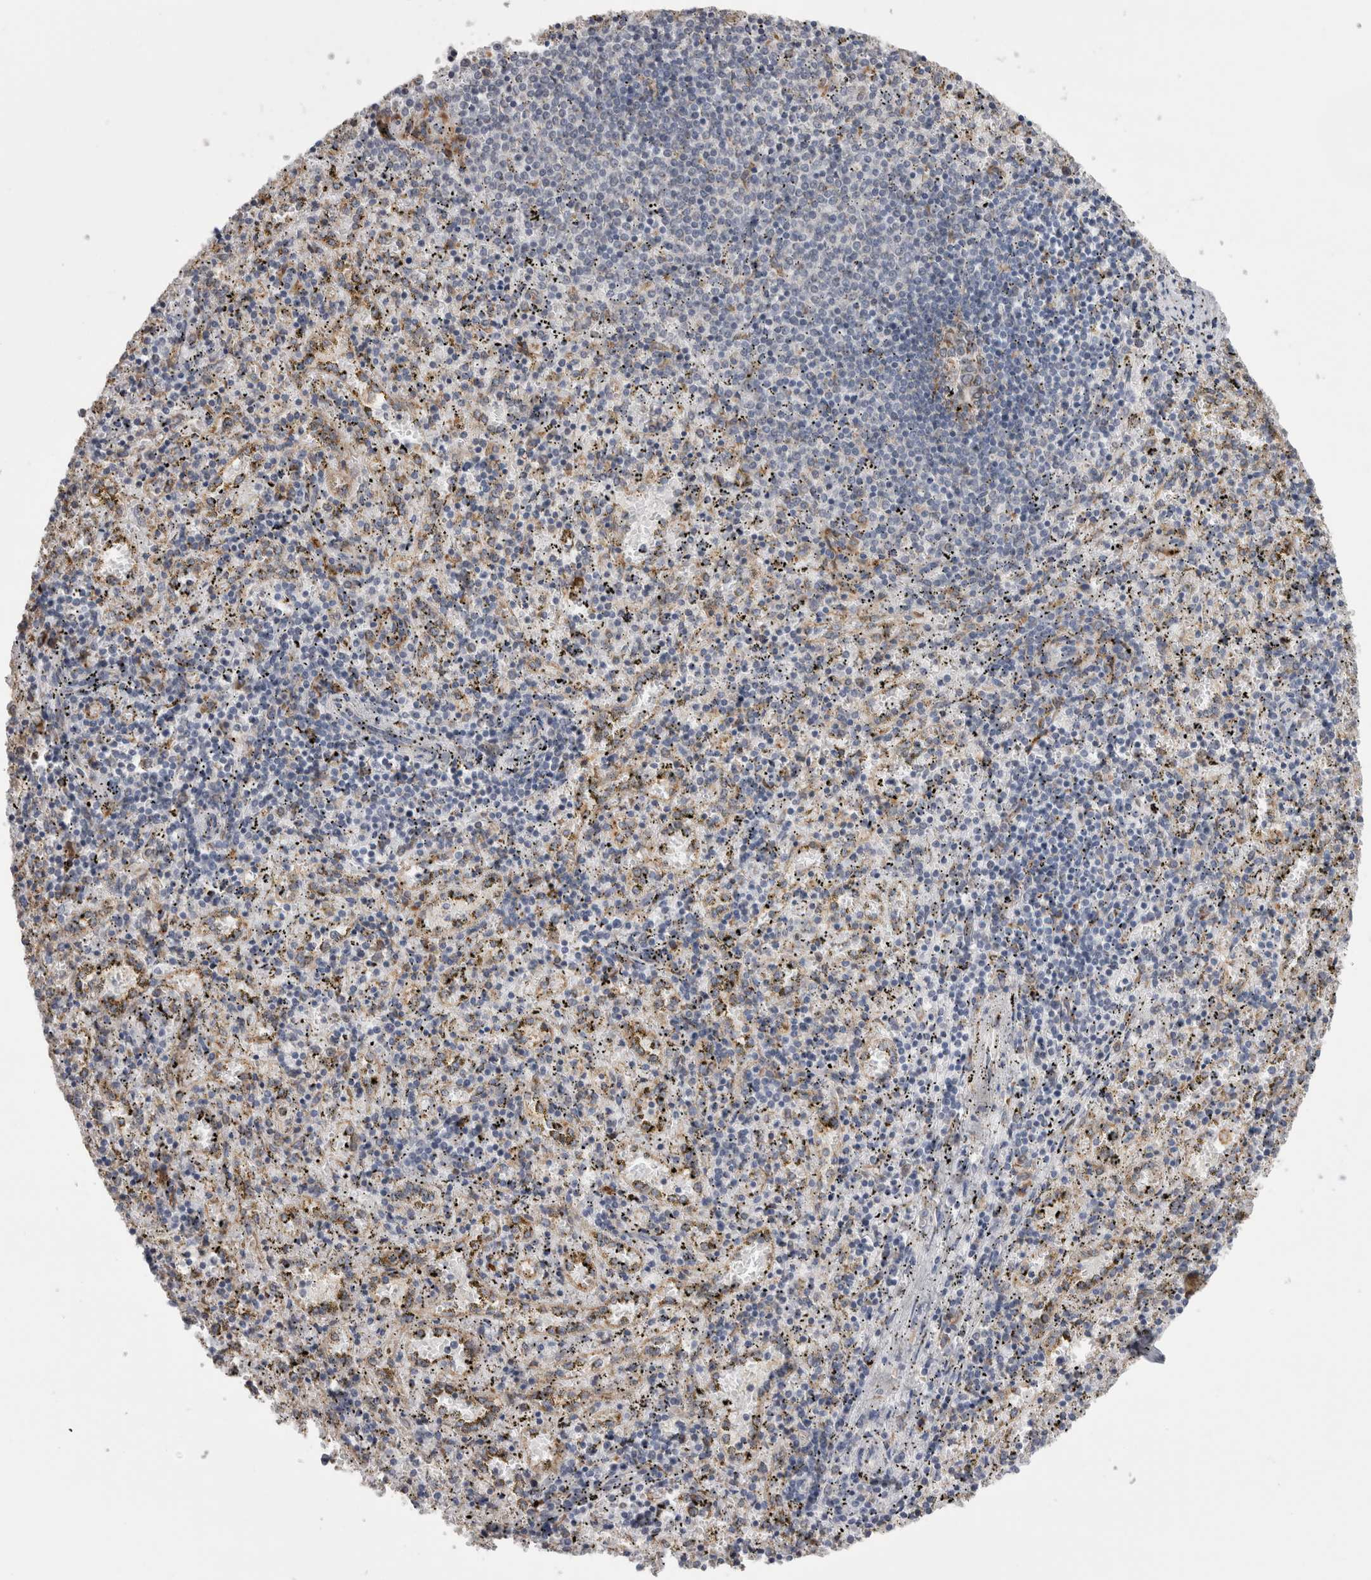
{"staining": {"intensity": "moderate", "quantity": "<25%", "location": "cytoplasmic/membranous"}, "tissue": "spleen", "cell_type": "Cells in red pulp", "image_type": "normal", "snomed": [{"axis": "morphology", "description": "Normal tissue, NOS"}, {"axis": "topography", "description": "Spleen"}], "caption": "A high-resolution image shows immunohistochemistry staining of unremarkable spleen, which shows moderate cytoplasmic/membranous expression in about <25% of cells in red pulp. The staining was performed using DAB, with brown indicating positive protein expression. Nuclei are stained blue with hematoxylin.", "gene": "ZNF341", "patient": {"sex": "male", "age": 11}}